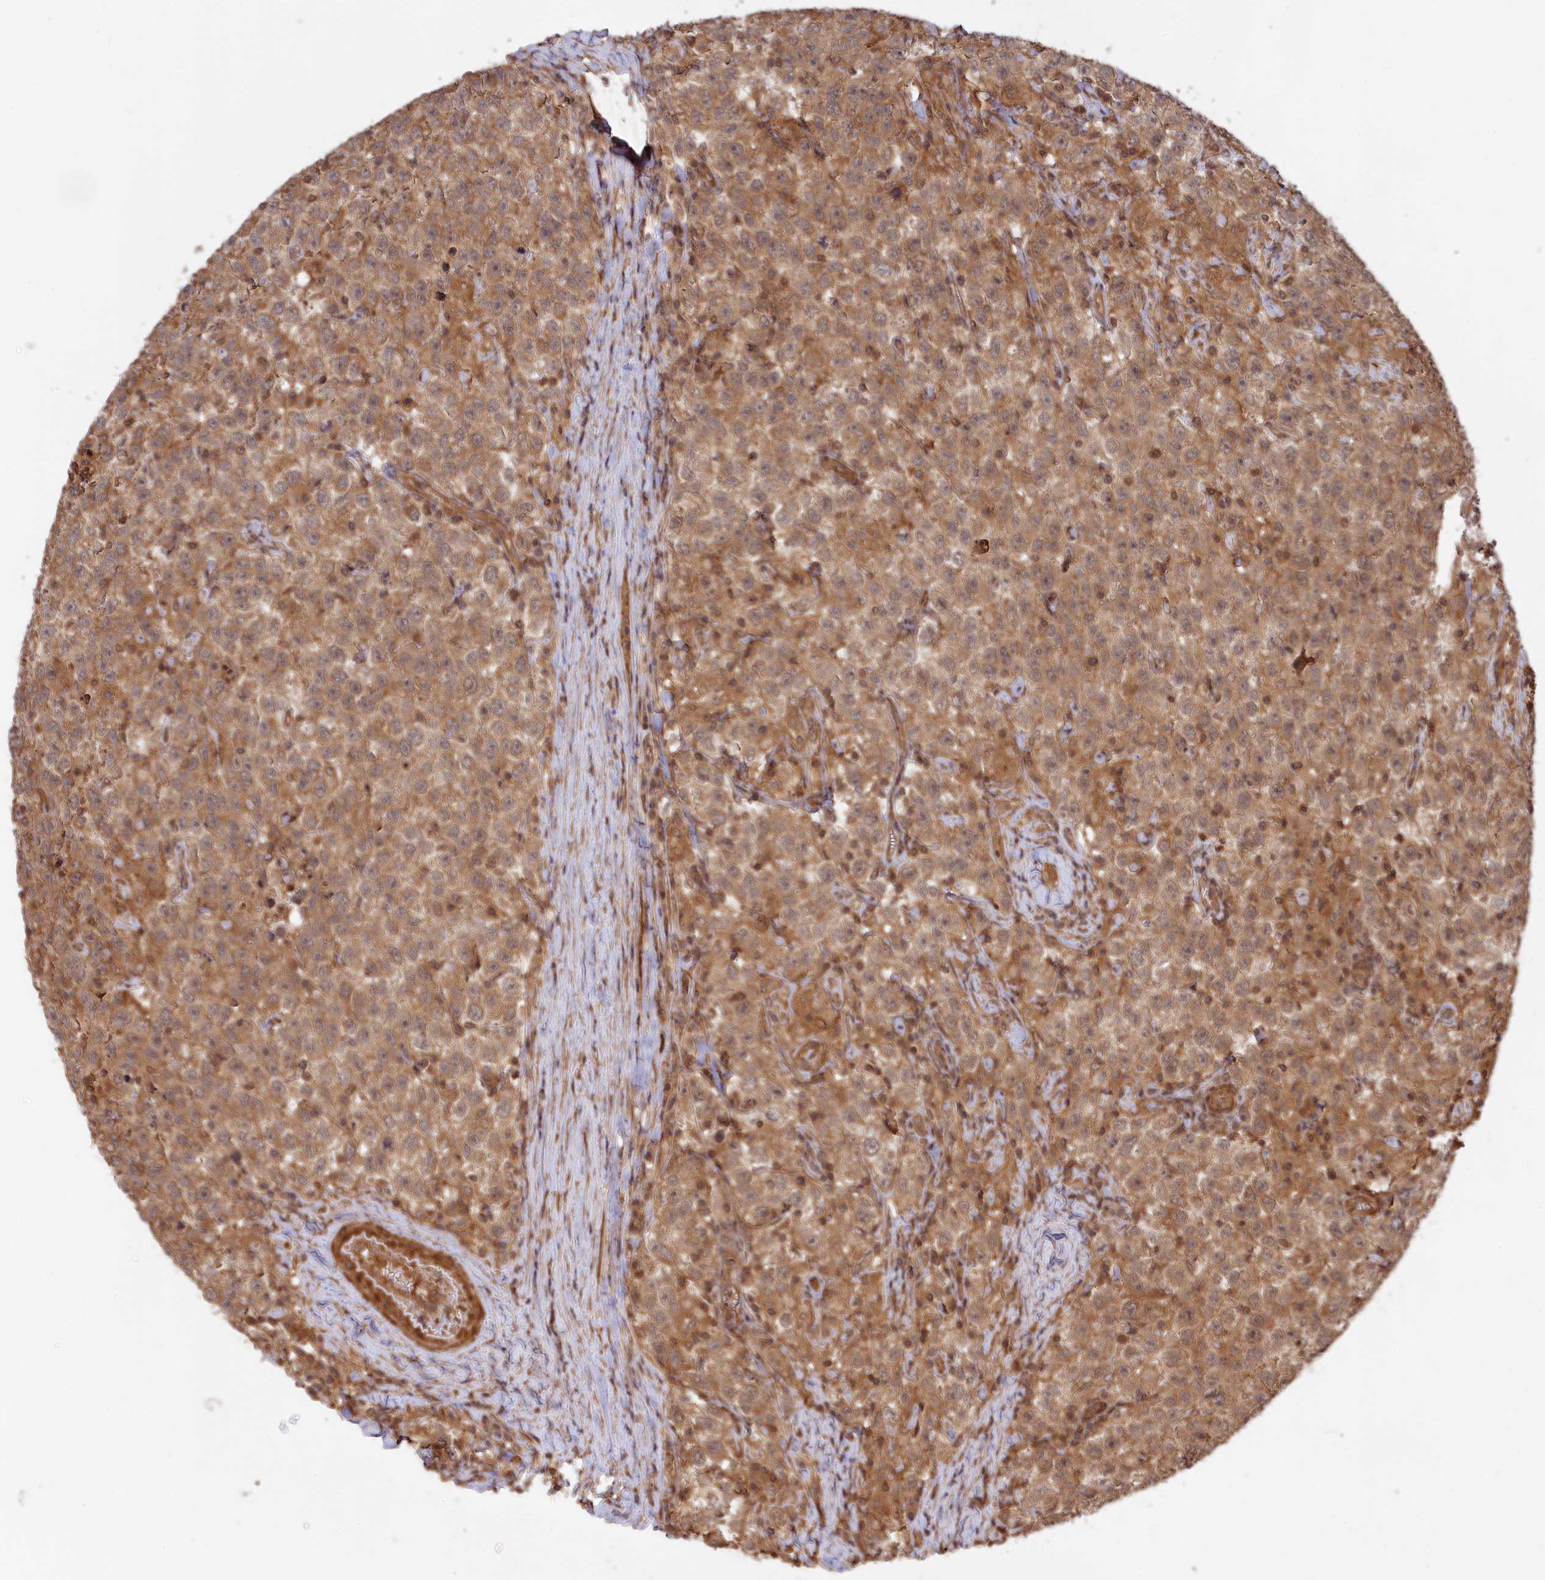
{"staining": {"intensity": "moderate", "quantity": ">75%", "location": "cytoplasmic/membranous,nuclear"}, "tissue": "testis cancer", "cell_type": "Tumor cells", "image_type": "cancer", "snomed": [{"axis": "morphology", "description": "Seminoma, NOS"}, {"axis": "topography", "description": "Testis"}], "caption": "Protein analysis of seminoma (testis) tissue exhibits moderate cytoplasmic/membranous and nuclear staining in approximately >75% of tumor cells.", "gene": "CCDC174", "patient": {"sex": "male", "age": 41}}